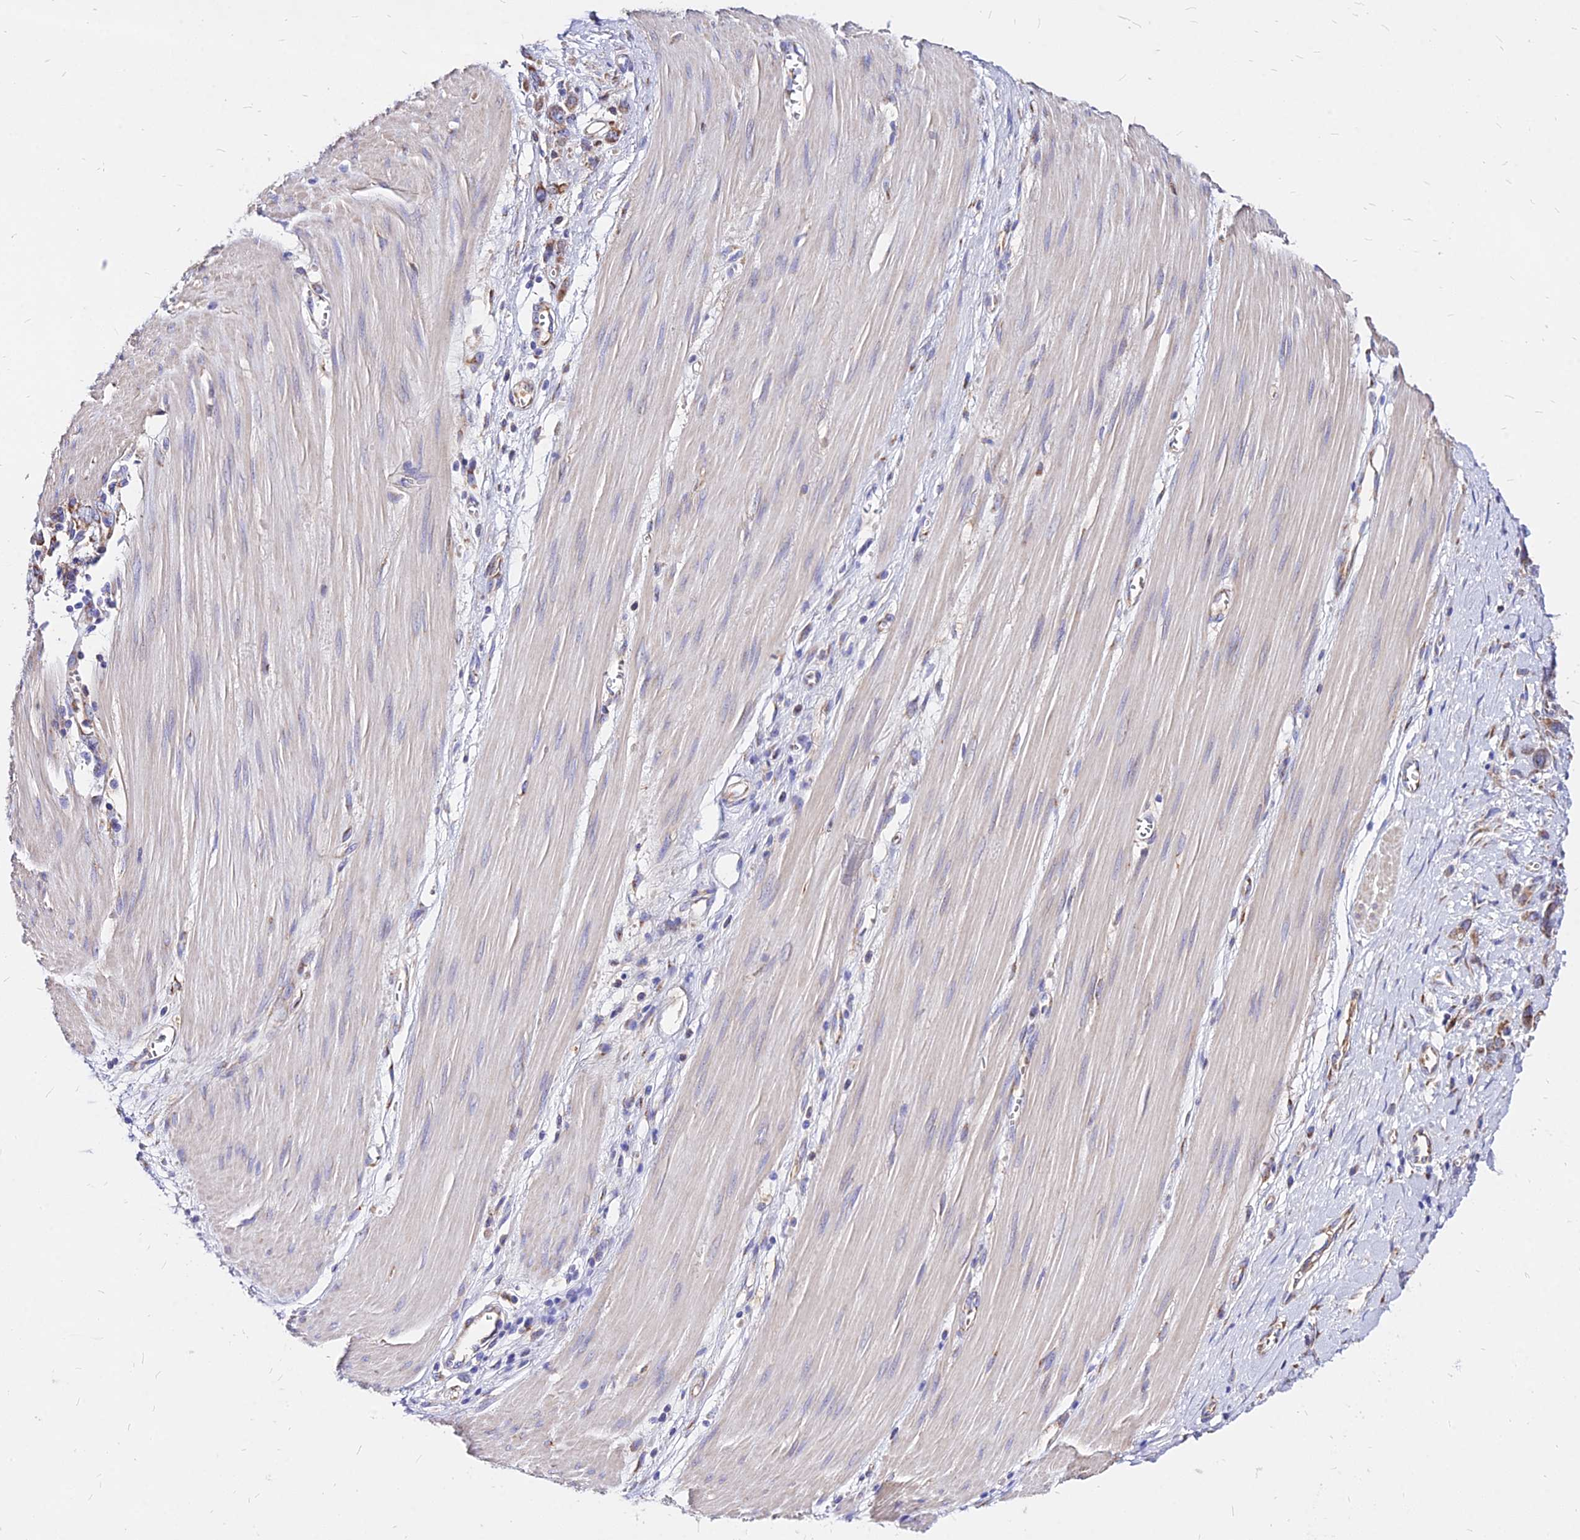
{"staining": {"intensity": "moderate", "quantity": ">75%", "location": "cytoplasmic/membranous"}, "tissue": "stomach cancer", "cell_type": "Tumor cells", "image_type": "cancer", "snomed": [{"axis": "morphology", "description": "Adenocarcinoma, NOS"}, {"axis": "topography", "description": "Stomach"}], "caption": "Immunohistochemistry histopathology image of neoplastic tissue: stomach cancer stained using IHC demonstrates medium levels of moderate protein expression localized specifically in the cytoplasmic/membranous of tumor cells, appearing as a cytoplasmic/membranous brown color.", "gene": "MRPL3", "patient": {"sex": "female", "age": 76}}